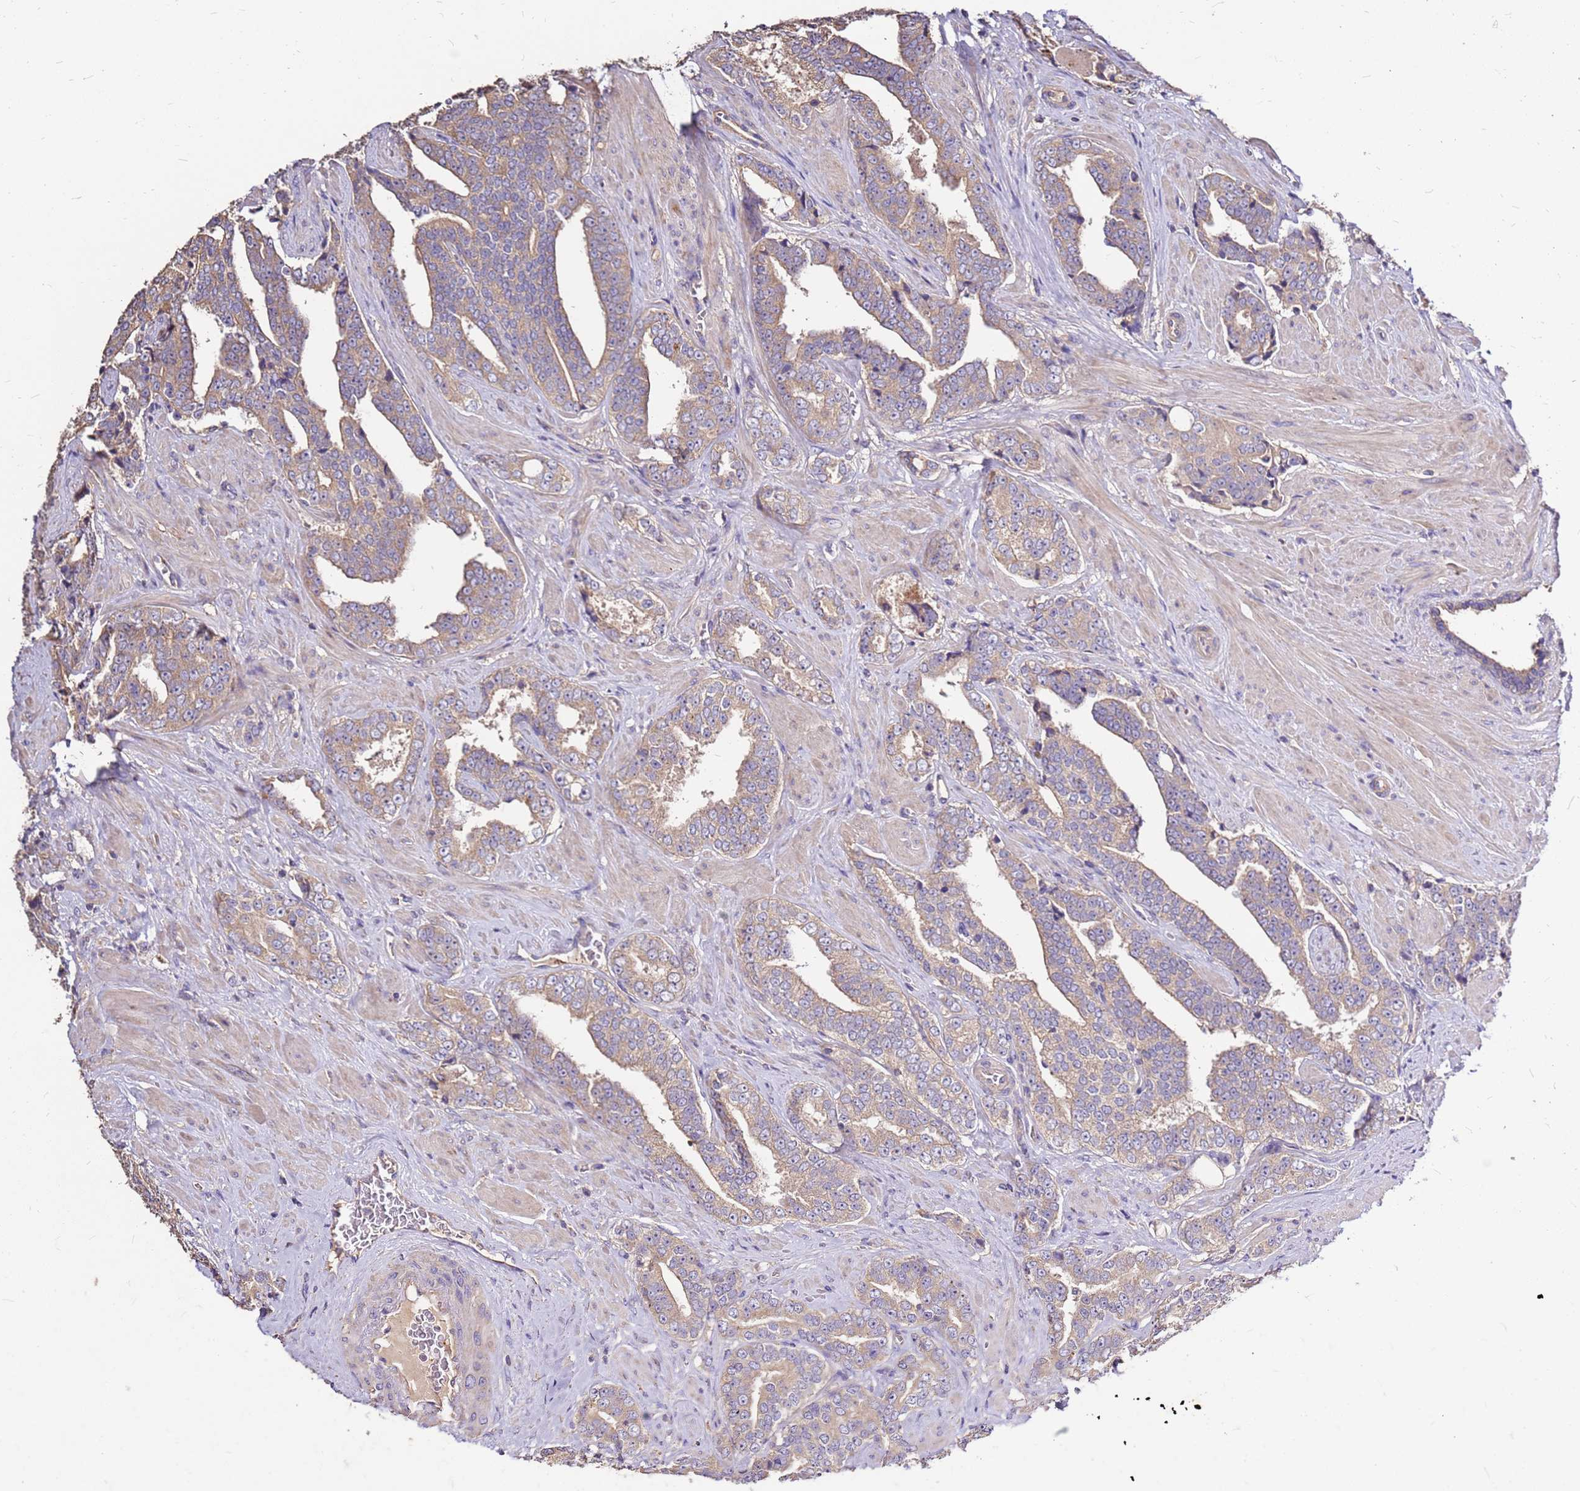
{"staining": {"intensity": "weak", "quantity": "25%-75%", "location": "cytoplasmic/membranous"}, "tissue": "prostate cancer", "cell_type": "Tumor cells", "image_type": "cancer", "snomed": [{"axis": "morphology", "description": "Adenocarcinoma, High grade"}, {"axis": "topography", "description": "Prostate"}], "caption": "High-power microscopy captured an IHC image of prostate cancer, revealing weak cytoplasmic/membranous positivity in about 25%-75% of tumor cells.", "gene": "EXD3", "patient": {"sex": "male", "age": 67}}